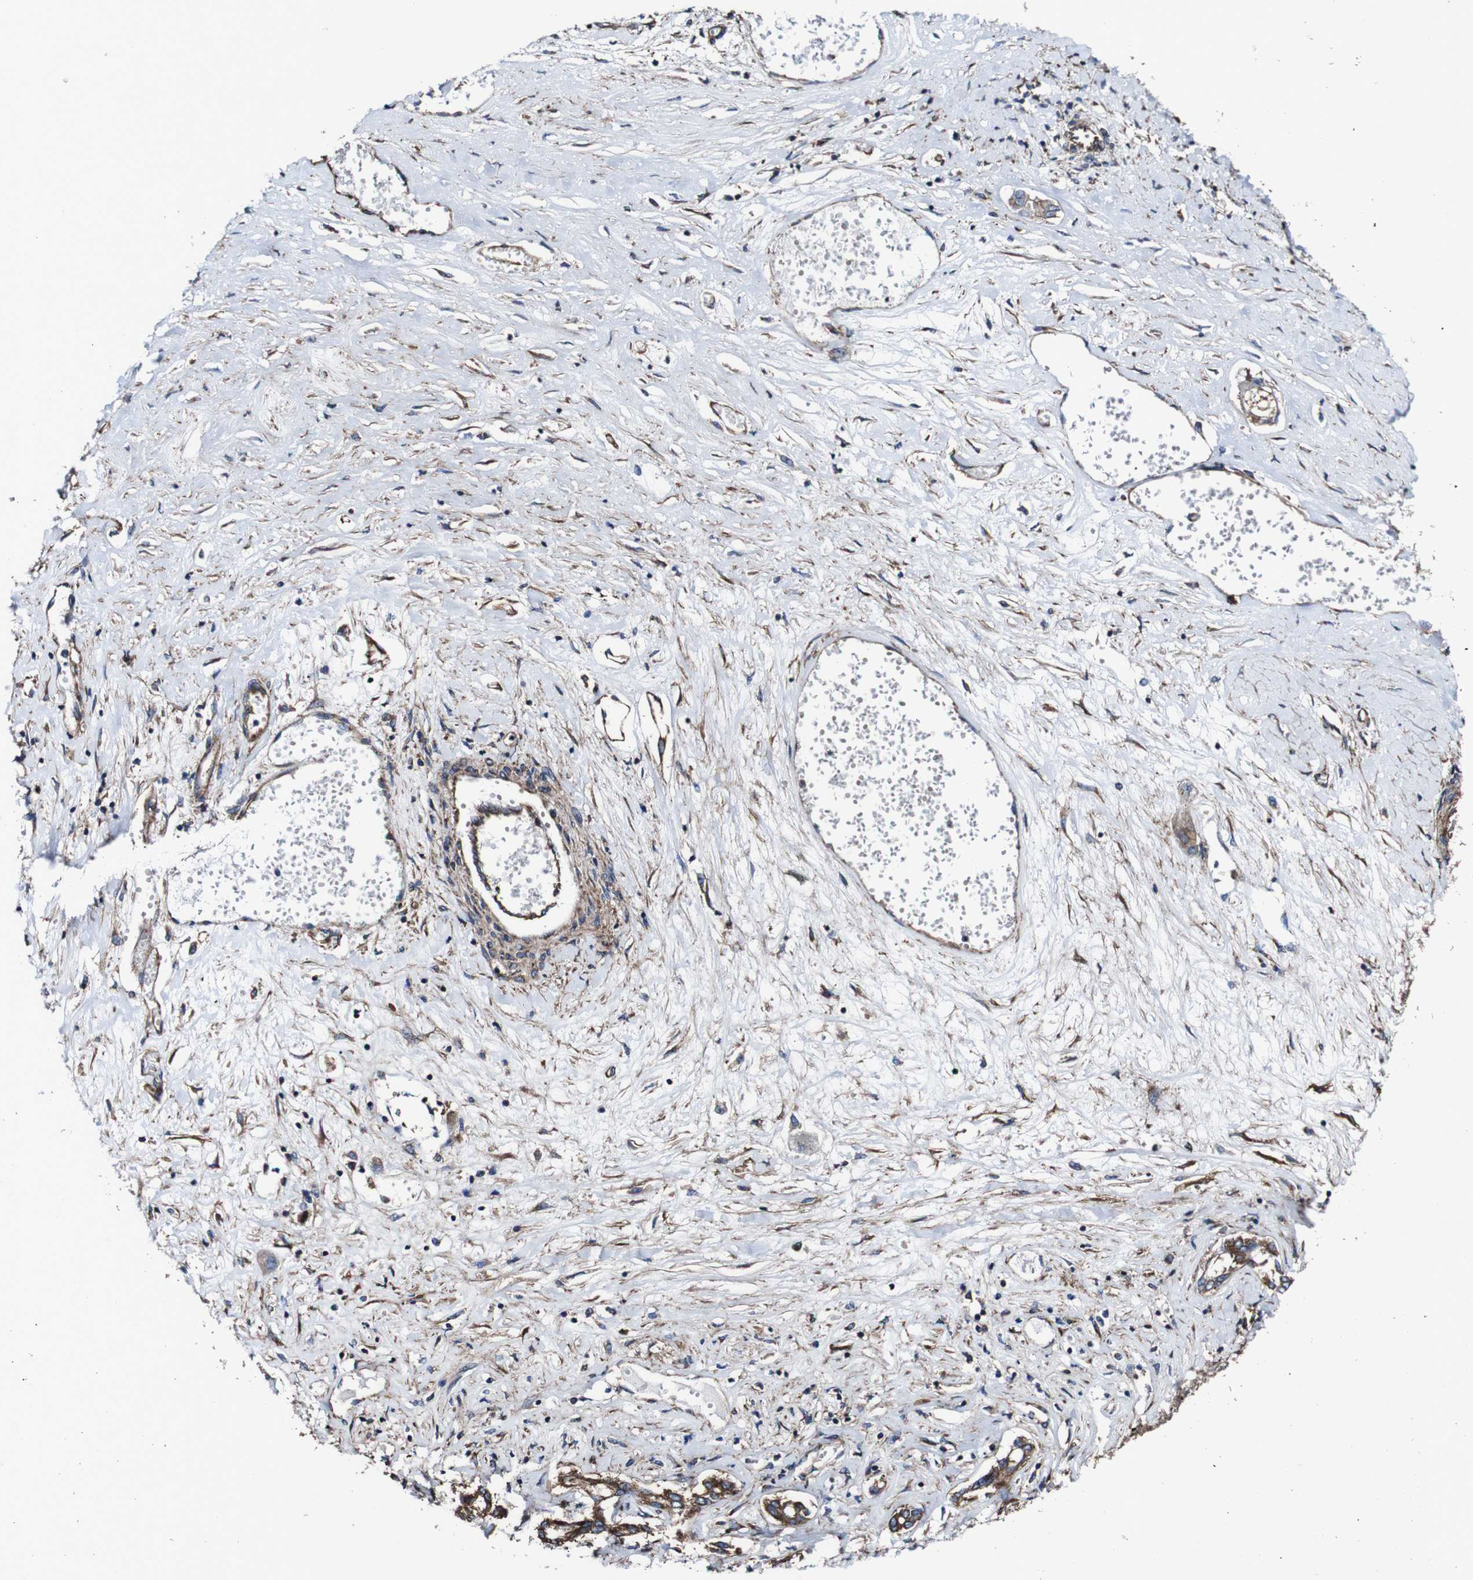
{"staining": {"intensity": "moderate", "quantity": ">75%", "location": "cytoplasmic/membranous"}, "tissue": "liver cancer", "cell_type": "Tumor cells", "image_type": "cancer", "snomed": [{"axis": "morphology", "description": "Carcinoma, Hepatocellular, NOS"}, {"axis": "topography", "description": "Liver"}], "caption": "Protein expression analysis of liver cancer reveals moderate cytoplasmic/membranous staining in approximately >75% of tumor cells.", "gene": "CSF1R", "patient": {"sex": "female", "age": 61}}